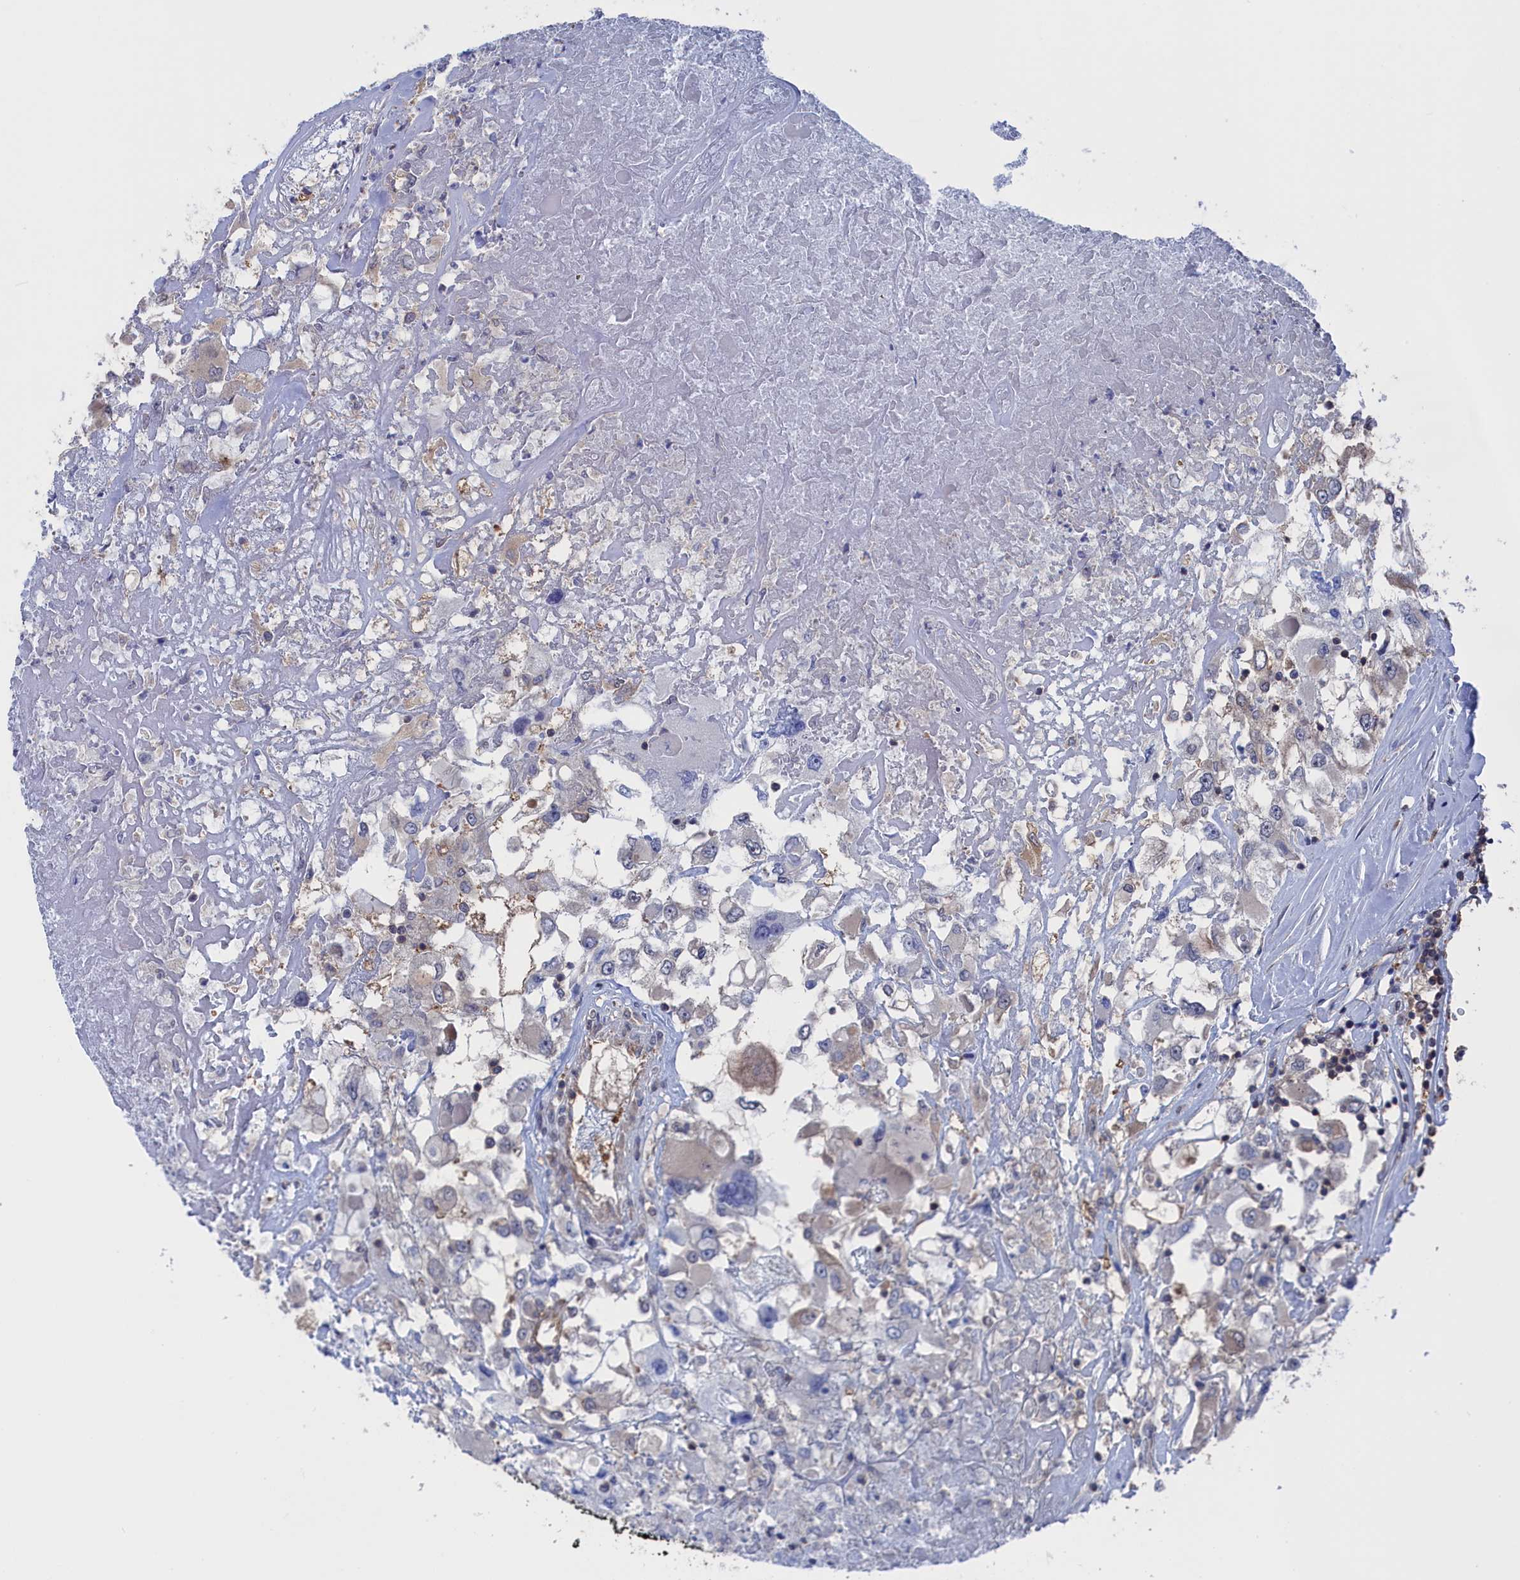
{"staining": {"intensity": "weak", "quantity": "<25%", "location": "cytoplasmic/membranous"}, "tissue": "renal cancer", "cell_type": "Tumor cells", "image_type": "cancer", "snomed": [{"axis": "morphology", "description": "Adenocarcinoma, NOS"}, {"axis": "topography", "description": "Kidney"}], "caption": "Tumor cells show no significant protein positivity in adenocarcinoma (renal).", "gene": "NUTF2", "patient": {"sex": "female", "age": 52}}